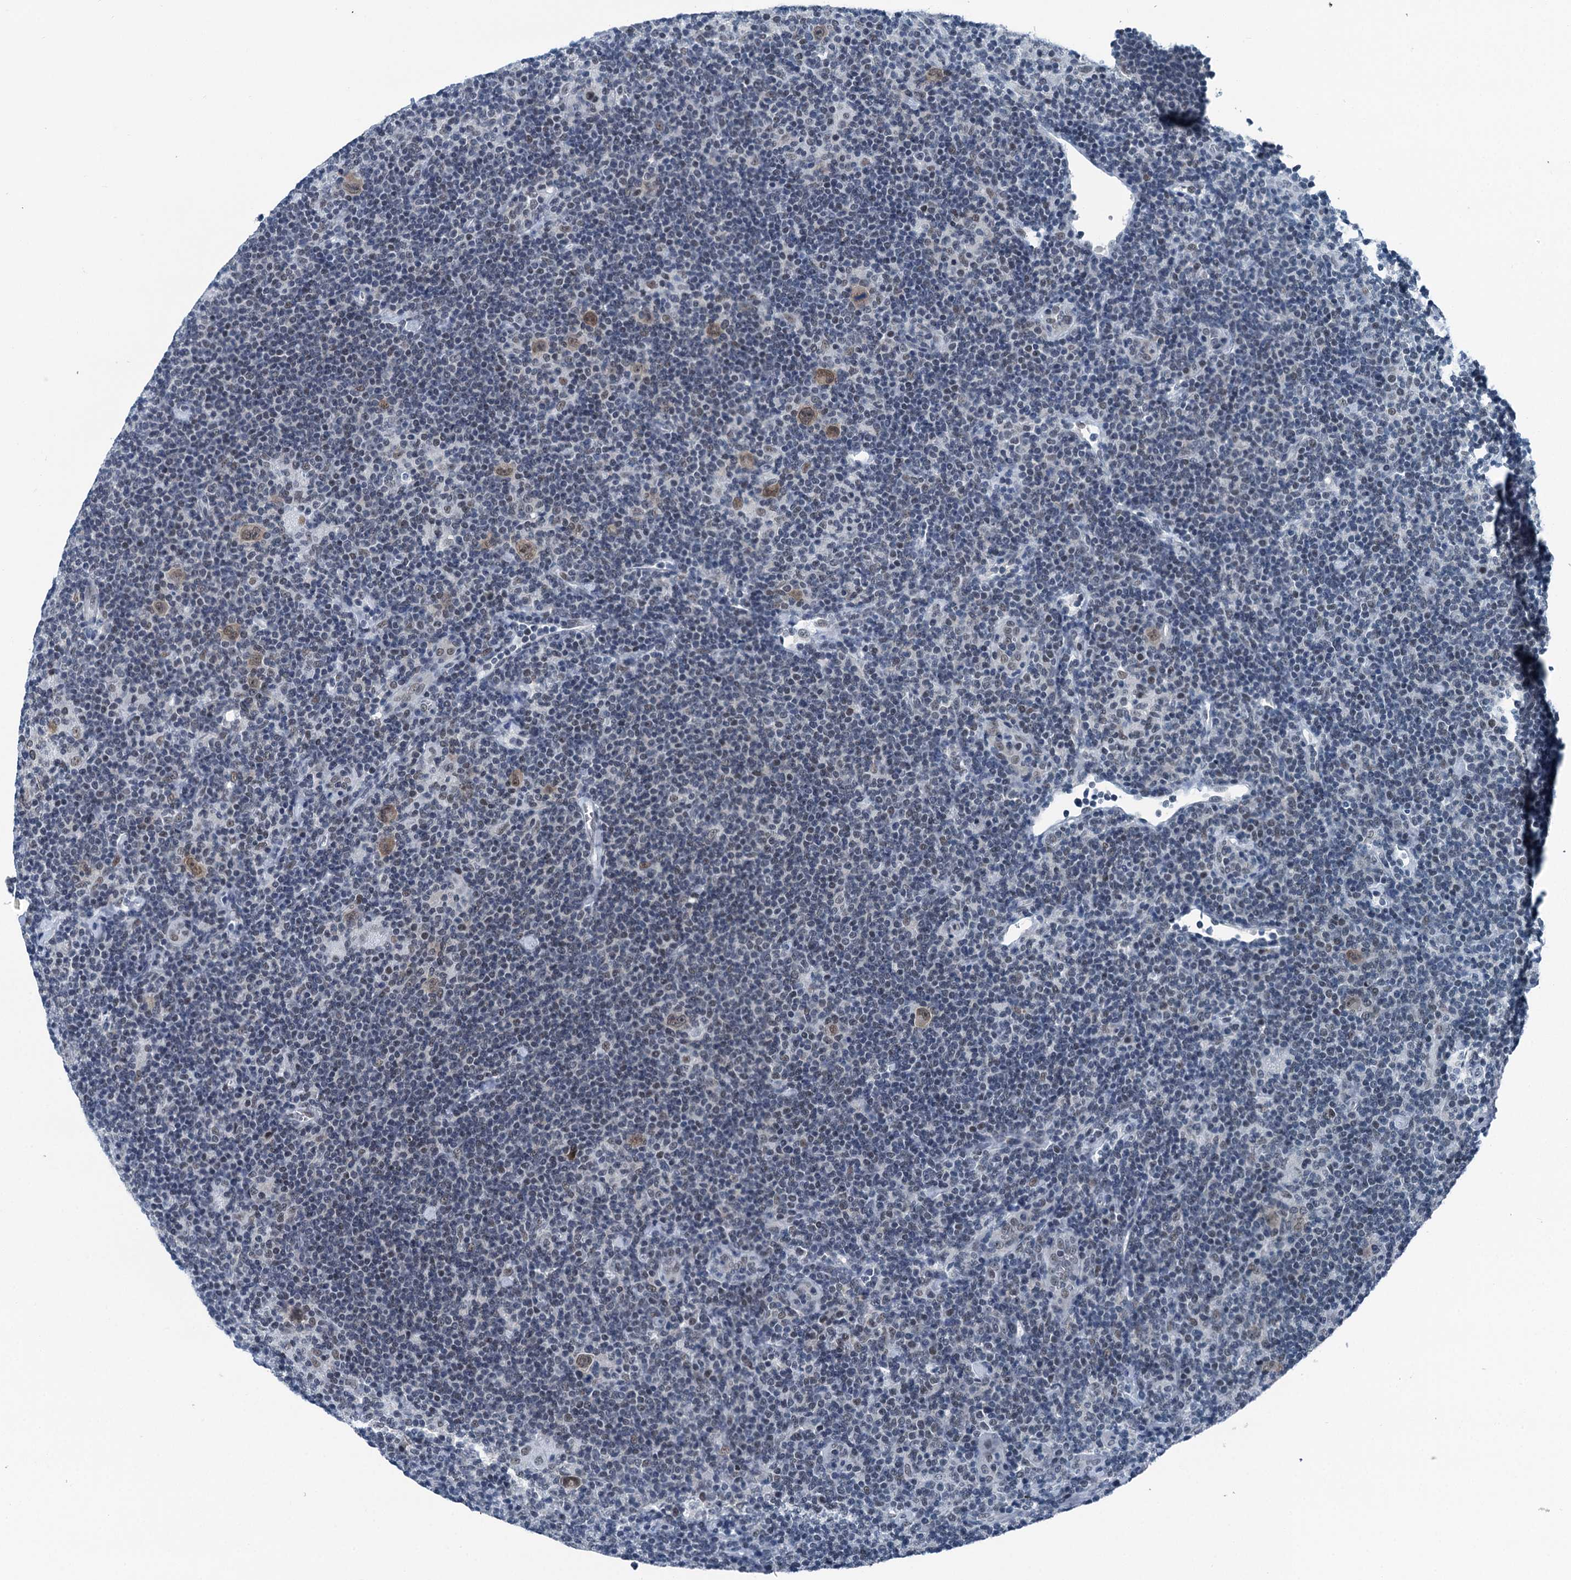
{"staining": {"intensity": "weak", "quantity": ">75%", "location": "nuclear"}, "tissue": "lymphoma", "cell_type": "Tumor cells", "image_type": "cancer", "snomed": [{"axis": "morphology", "description": "Hodgkin's disease, NOS"}, {"axis": "topography", "description": "Lymph node"}], "caption": "Immunohistochemistry (IHC) staining of lymphoma, which exhibits low levels of weak nuclear expression in approximately >75% of tumor cells indicating weak nuclear protein expression. The staining was performed using DAB (brown) for protein detection and nuclei were counterstained in hematoxylin (blue).", "gene": "TRPT1", "patient": {"sex": "female", "age": 57}}